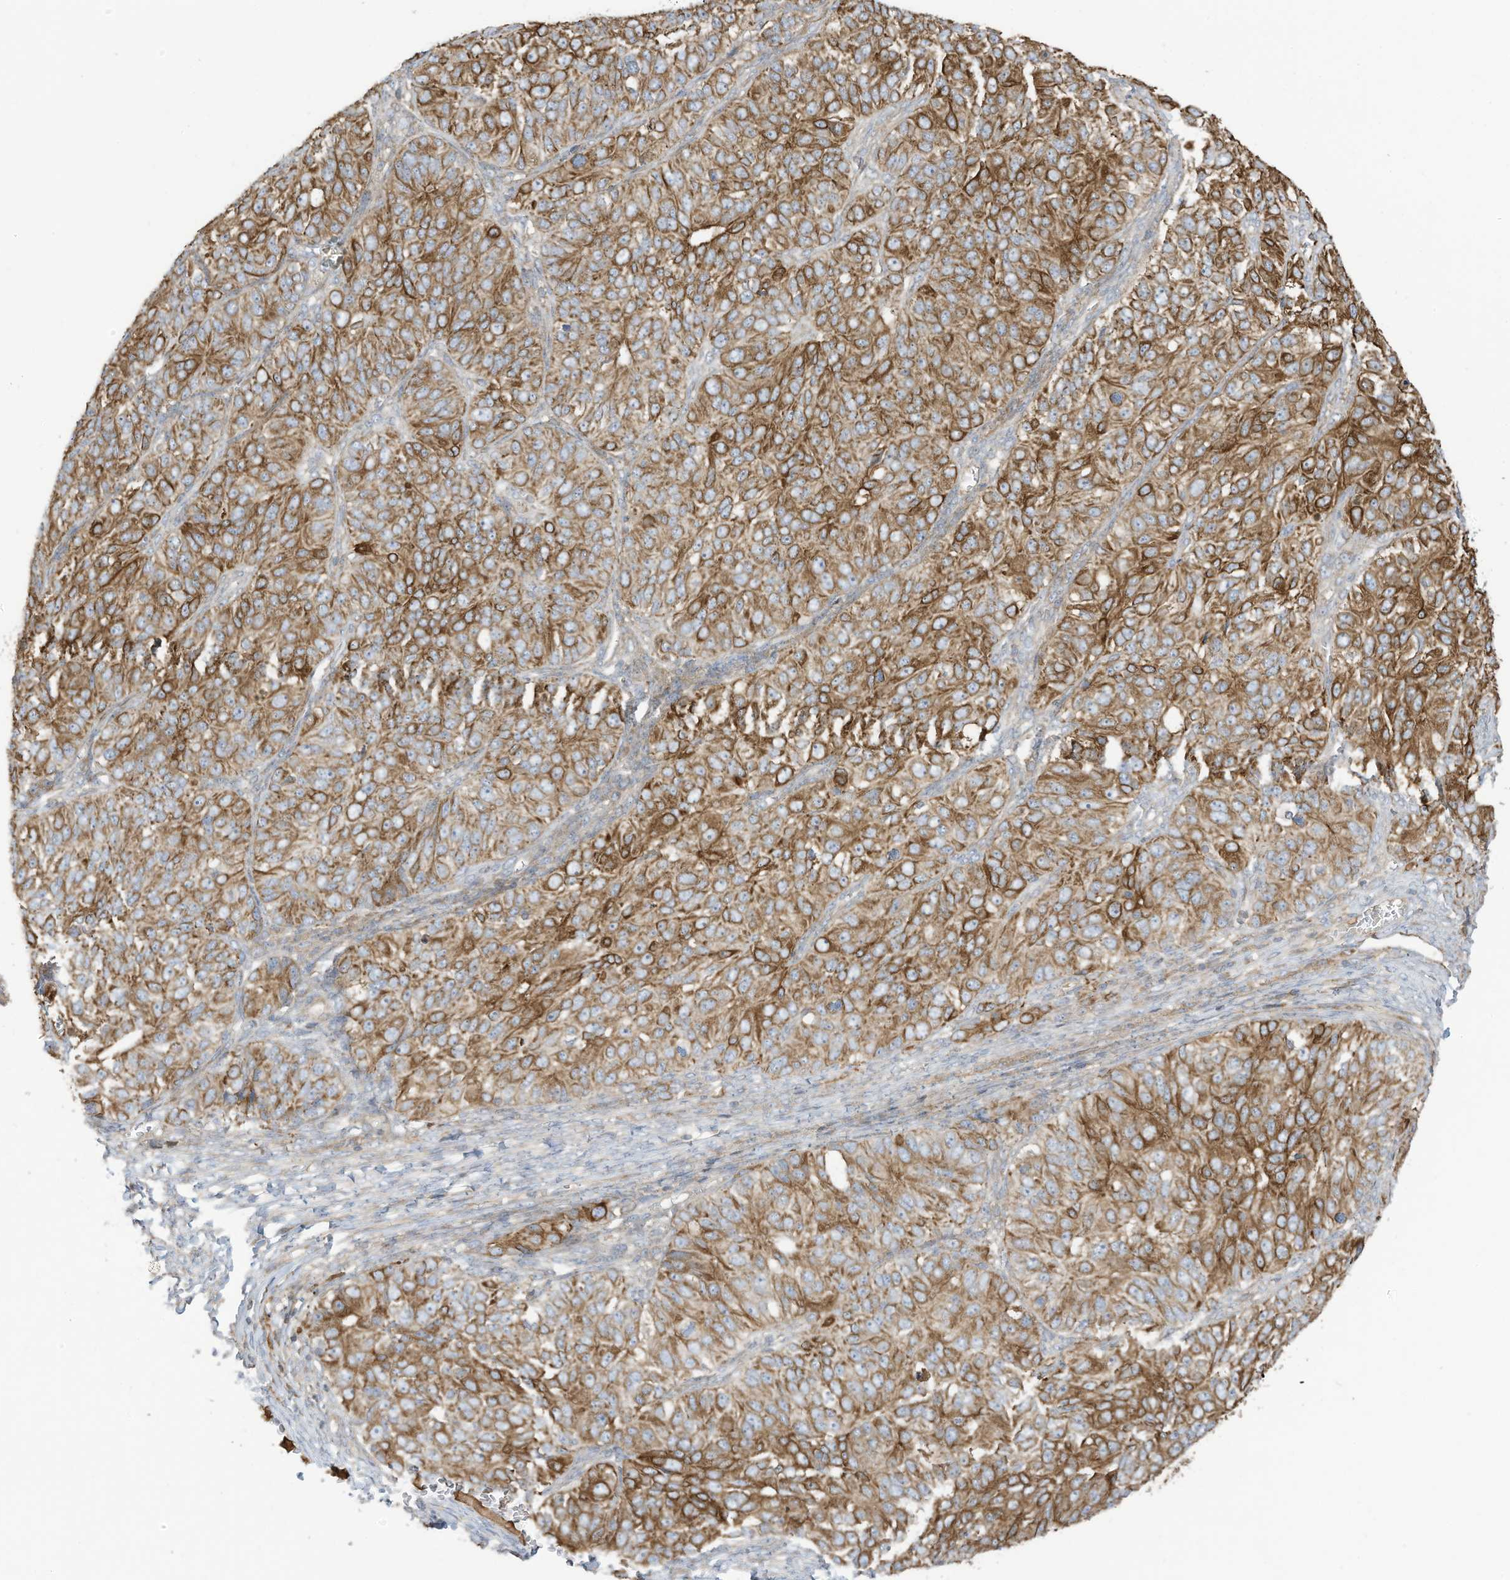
{"staining": {"intensity": "strong", "quantity": ">75%", "location": "cytoplasmic/membranous"}, "tissue": "ovarian cancer", "cell_type": "Tumor cells", "image_type": "cancer", "snomed": [{"axis": "morphology", "description": "Carcinoma, endometroid"}, {"axis": "topography", "description": "Ovary"}], "caption": "Human ovarian endometroid carcinoma stained for a protein (brown) reveals strong cytoplasmic/membranous positive expression in approximately >75% of tumor cells.", "gene": "CGAS", "patient": {"sex": "female", "age": 51}}